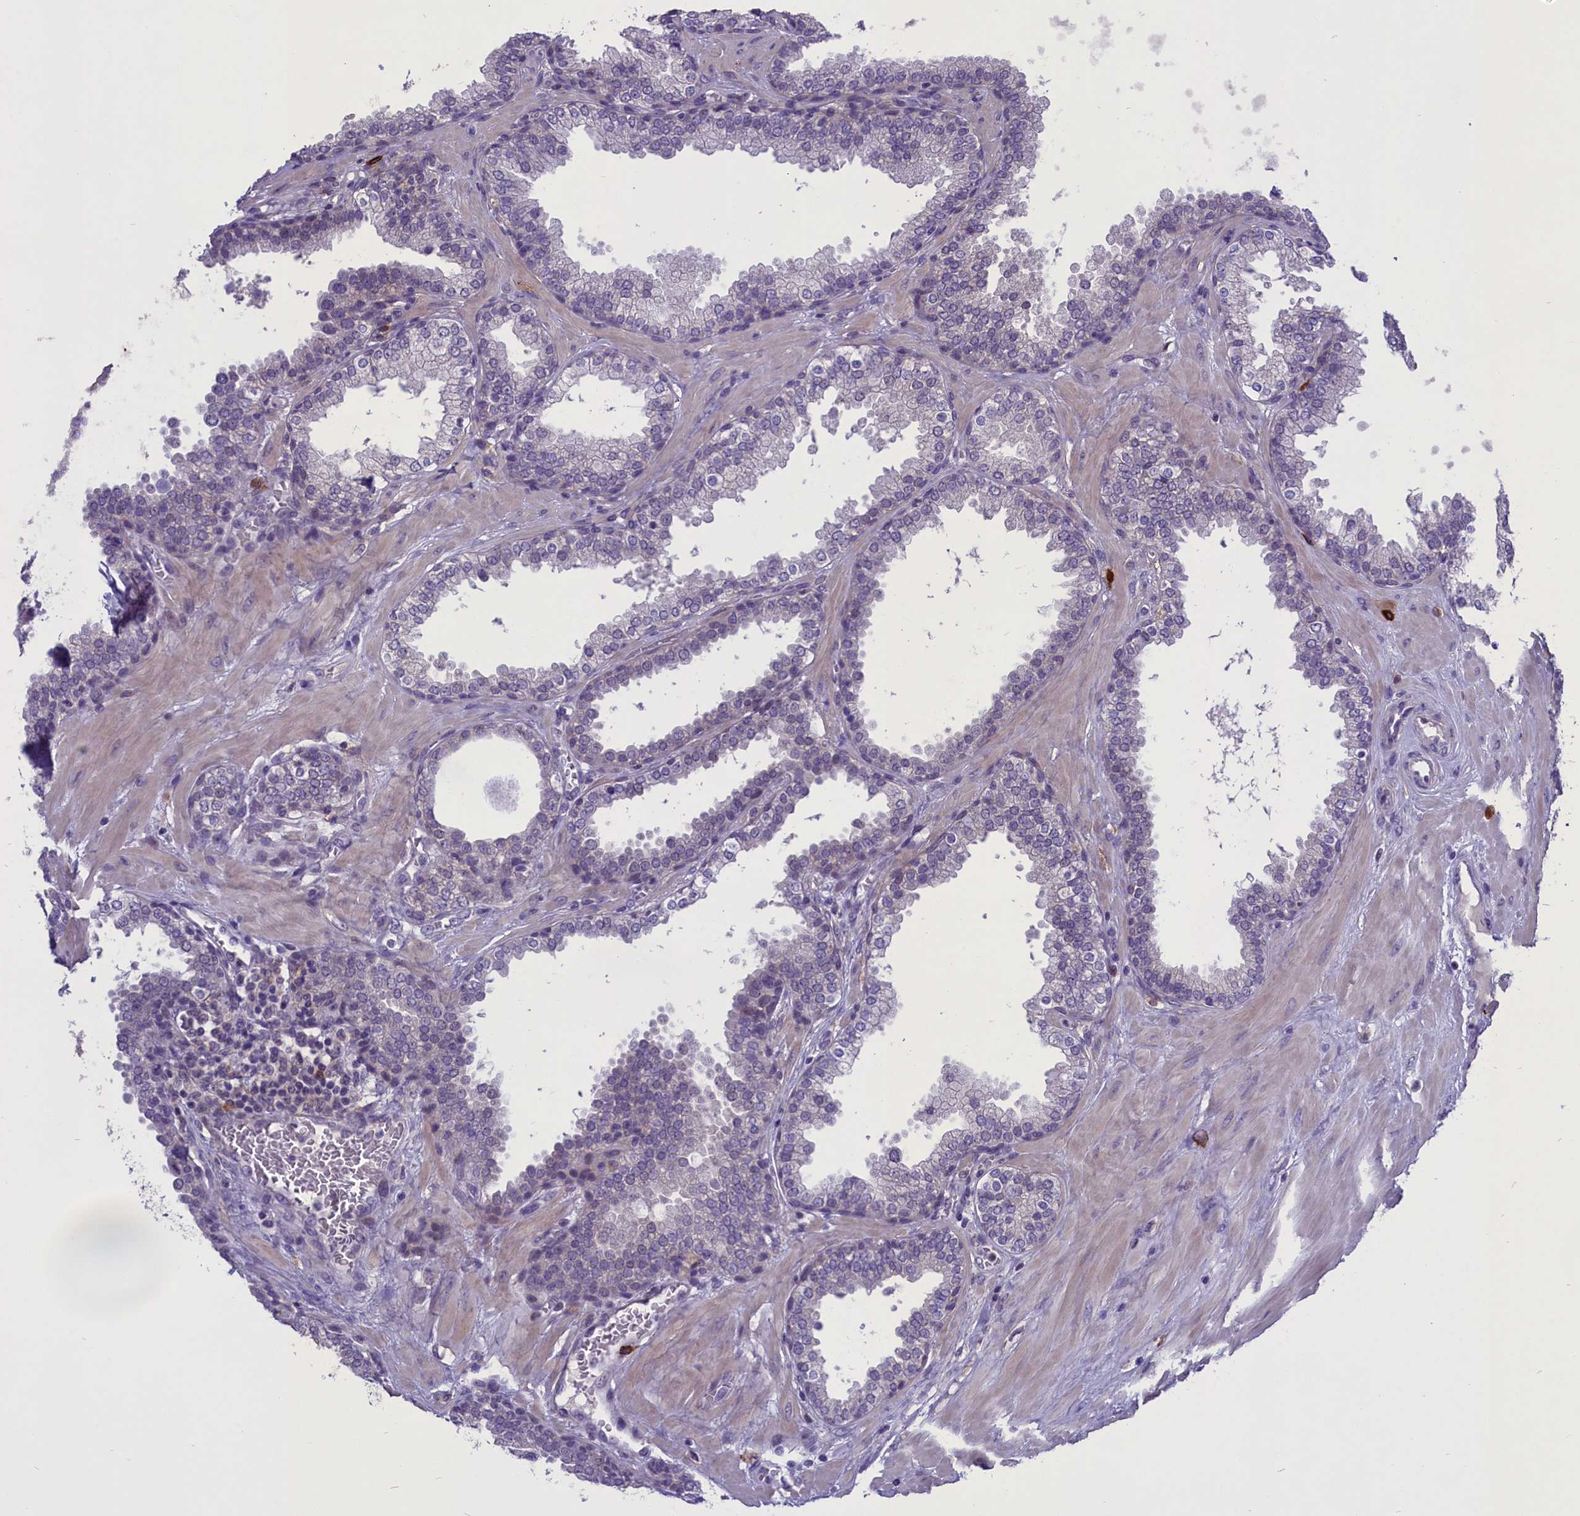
{"staining": {"intensity": "negative", "quantity": "none", "location": "none"}, "tissue": "prostate", "cell_type": "Glandular cells", "image_type": "normal", "snomed": [{"axis": "morphology", "description": "Normal tissue, NOS"}, {"axis": "topography", "description": "Prostate"}], "caption": "High power microscopy histopathology image of an immunohistochemistry histopathology image of normal prostate, revealing no significant staining in glandular cells.", "gene": "ENPP6", "patient": {"sex": "male", "age": 51}}